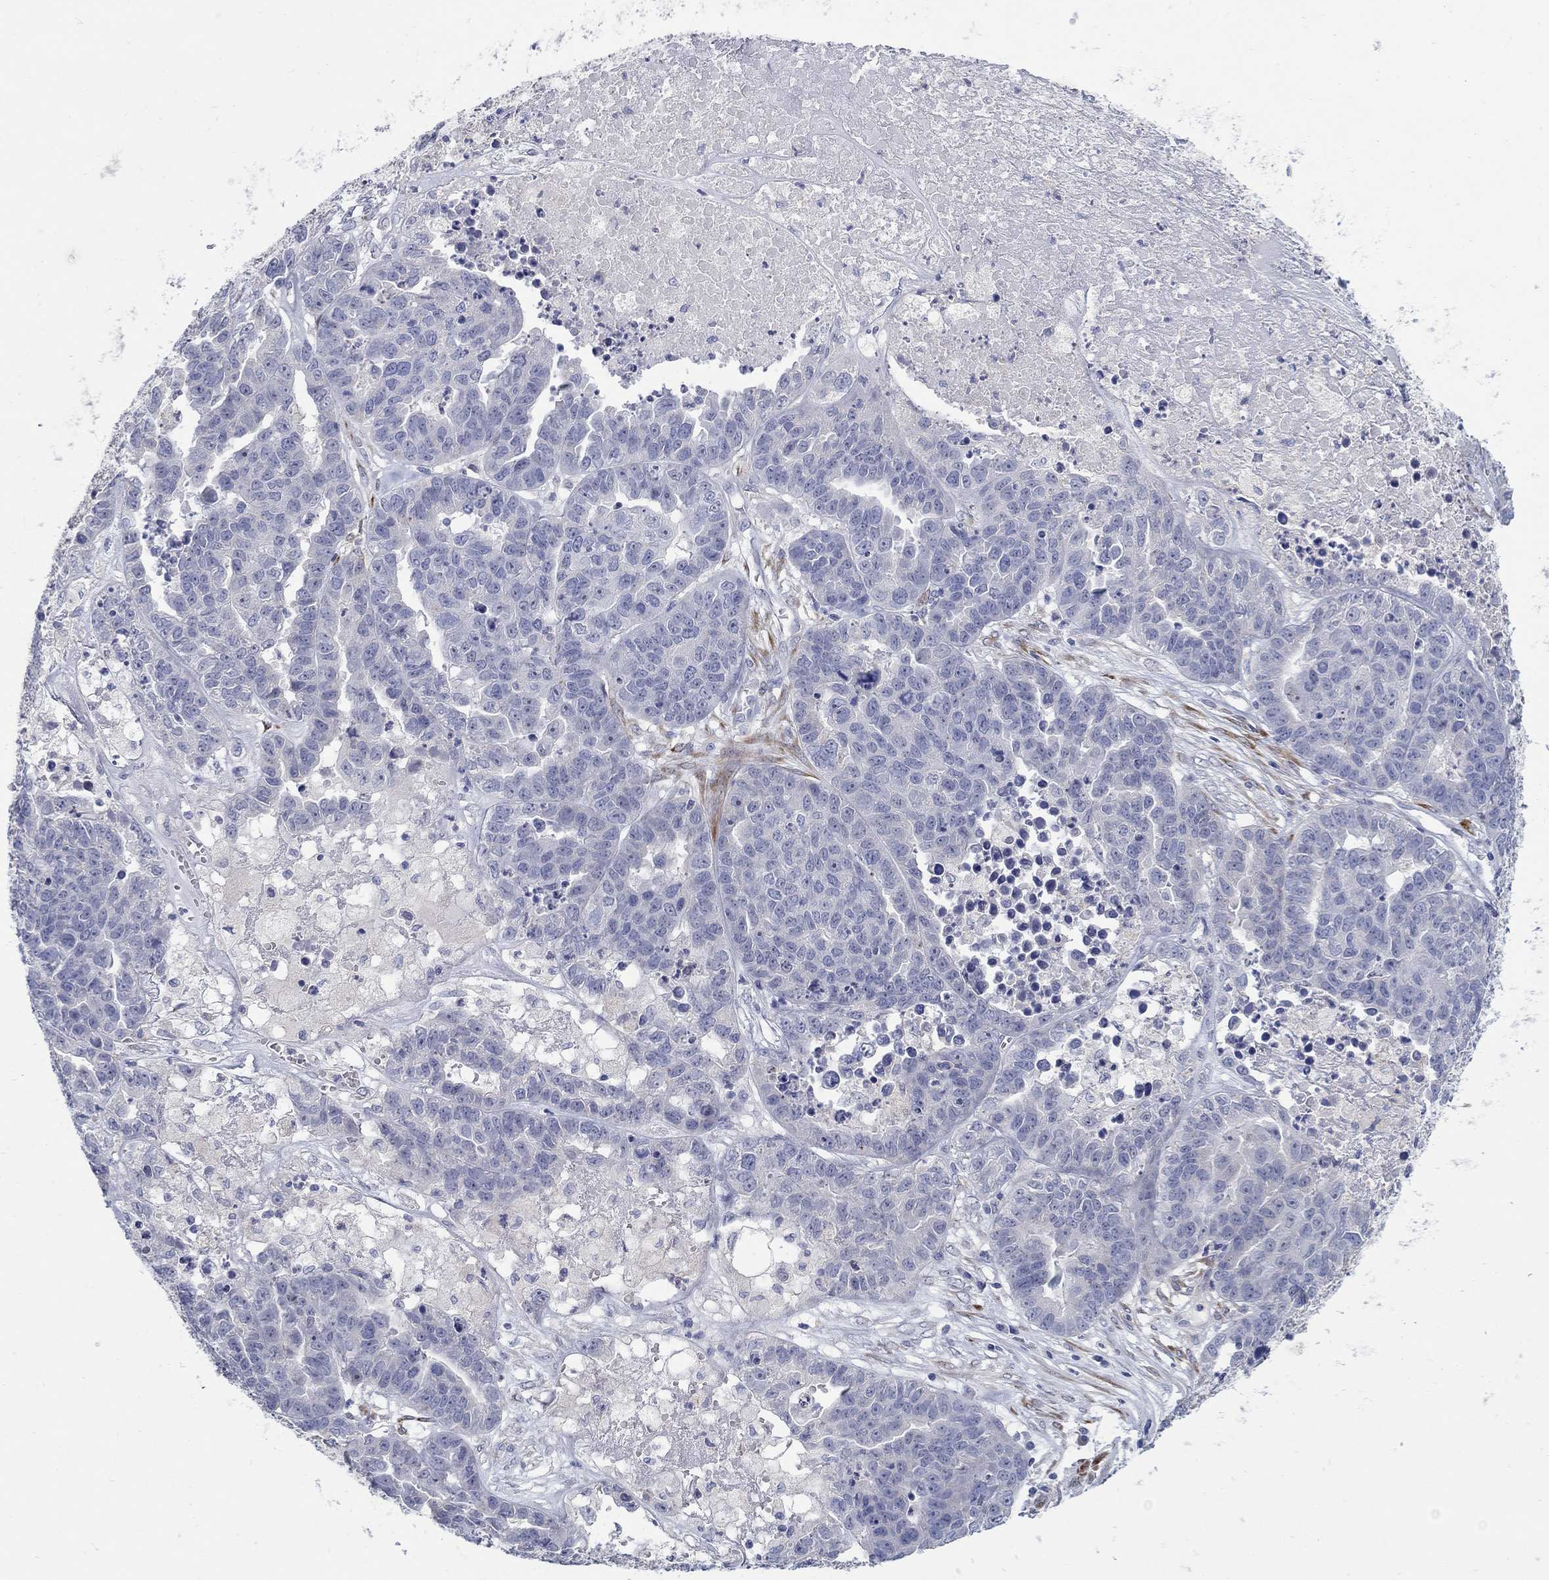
{"staining": {"intensity": "negative", "quantity": "none", "location": "none"}, "tissue": "ovarian cancer", "cell_type": "Tumor cells", "image_type": "cancer", "snomed": [{"axis": "morphology", "description": "Cystadenocarcinoma, serous, NOS"}, {"axis": "topography", "description": "Ovary"}], "caption": "Tumor cells are negative for brown protein staining in ovarian cancer.", "gene": "REEP2", "patient": {"sex": "female", "age": 87}}